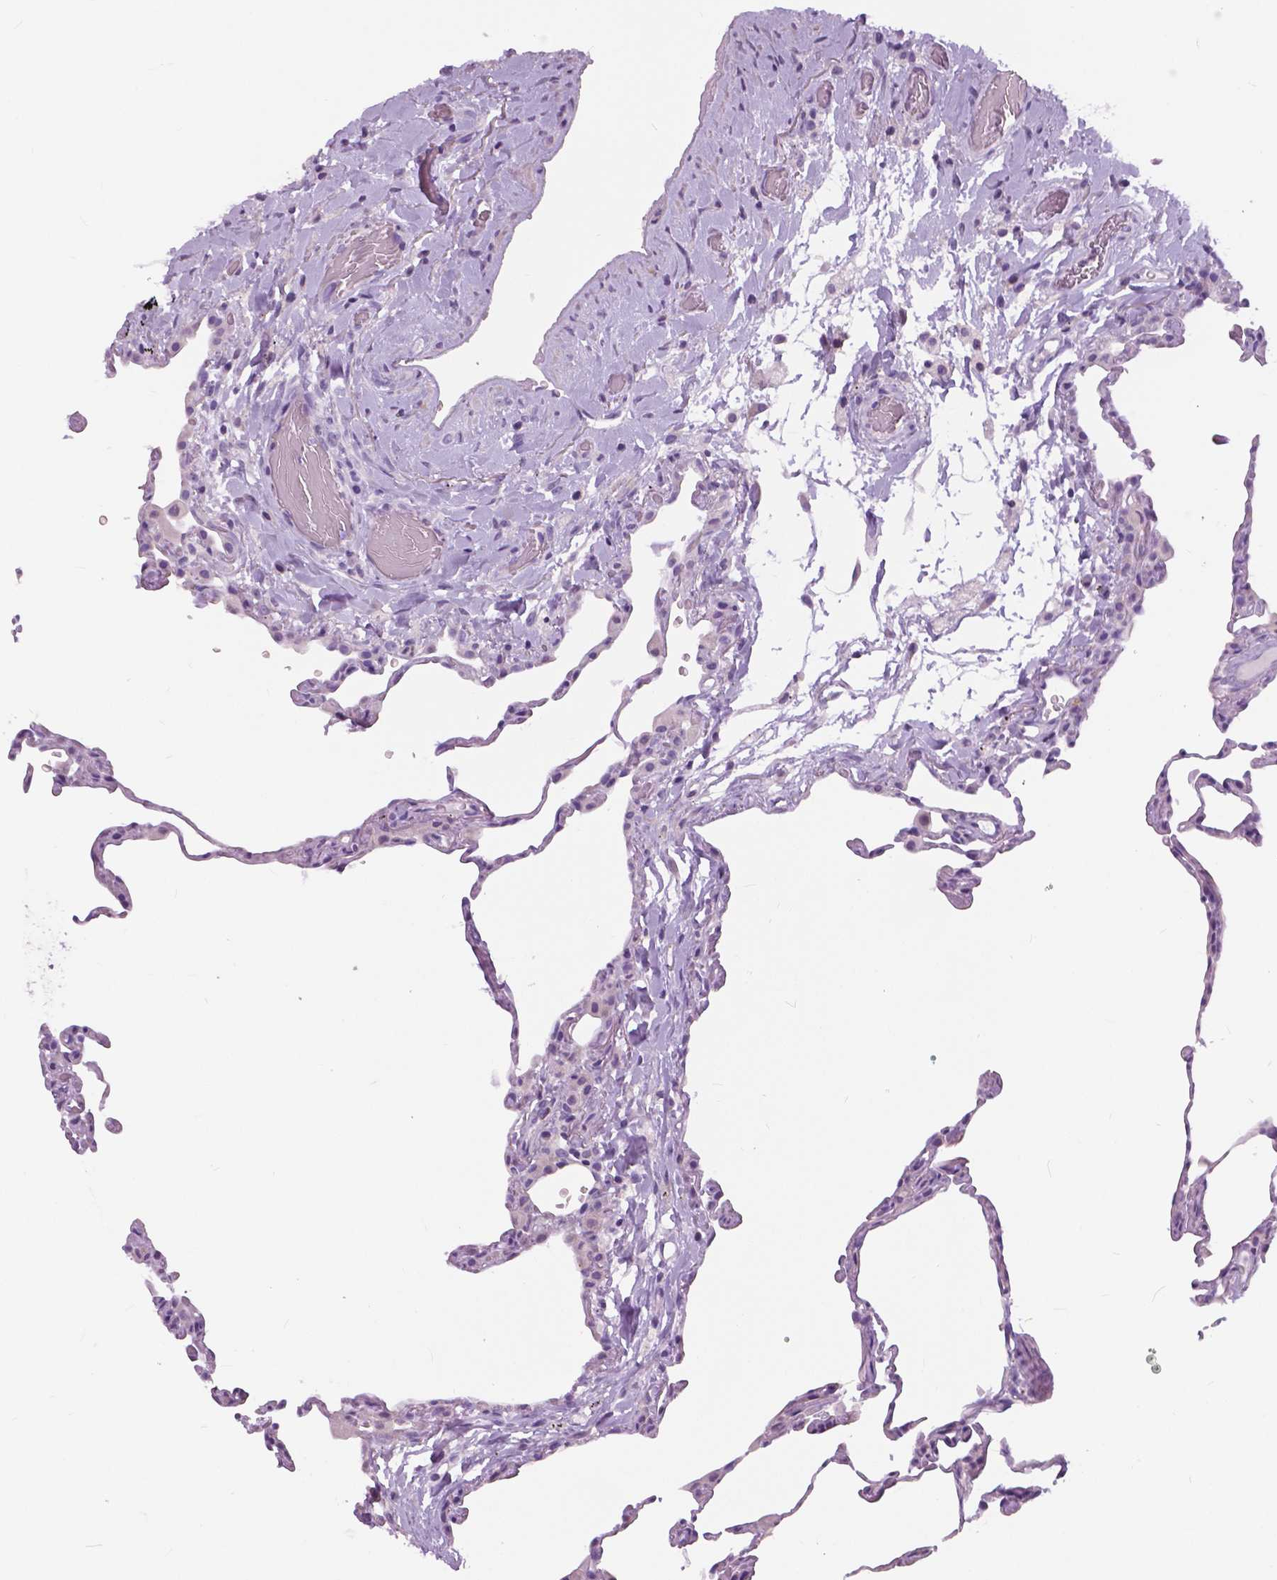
{"staining": {"intensity": "negative", "quantity": "none", "location": "none"}, "tissue": "lung", "cell_type": "Alveolar cells", "image_type": "normal", "snomed": [{"axis": "morphology", "description": "Normal tissue, NOS"}, {"axis": "topography", "description": "Lung"}], "caption": "The IHC photomicrograph has no significant positivity in alveolar cells of lung.", "gene": "TP53TG5", "patient": {"sex": "female", "age": 57}}